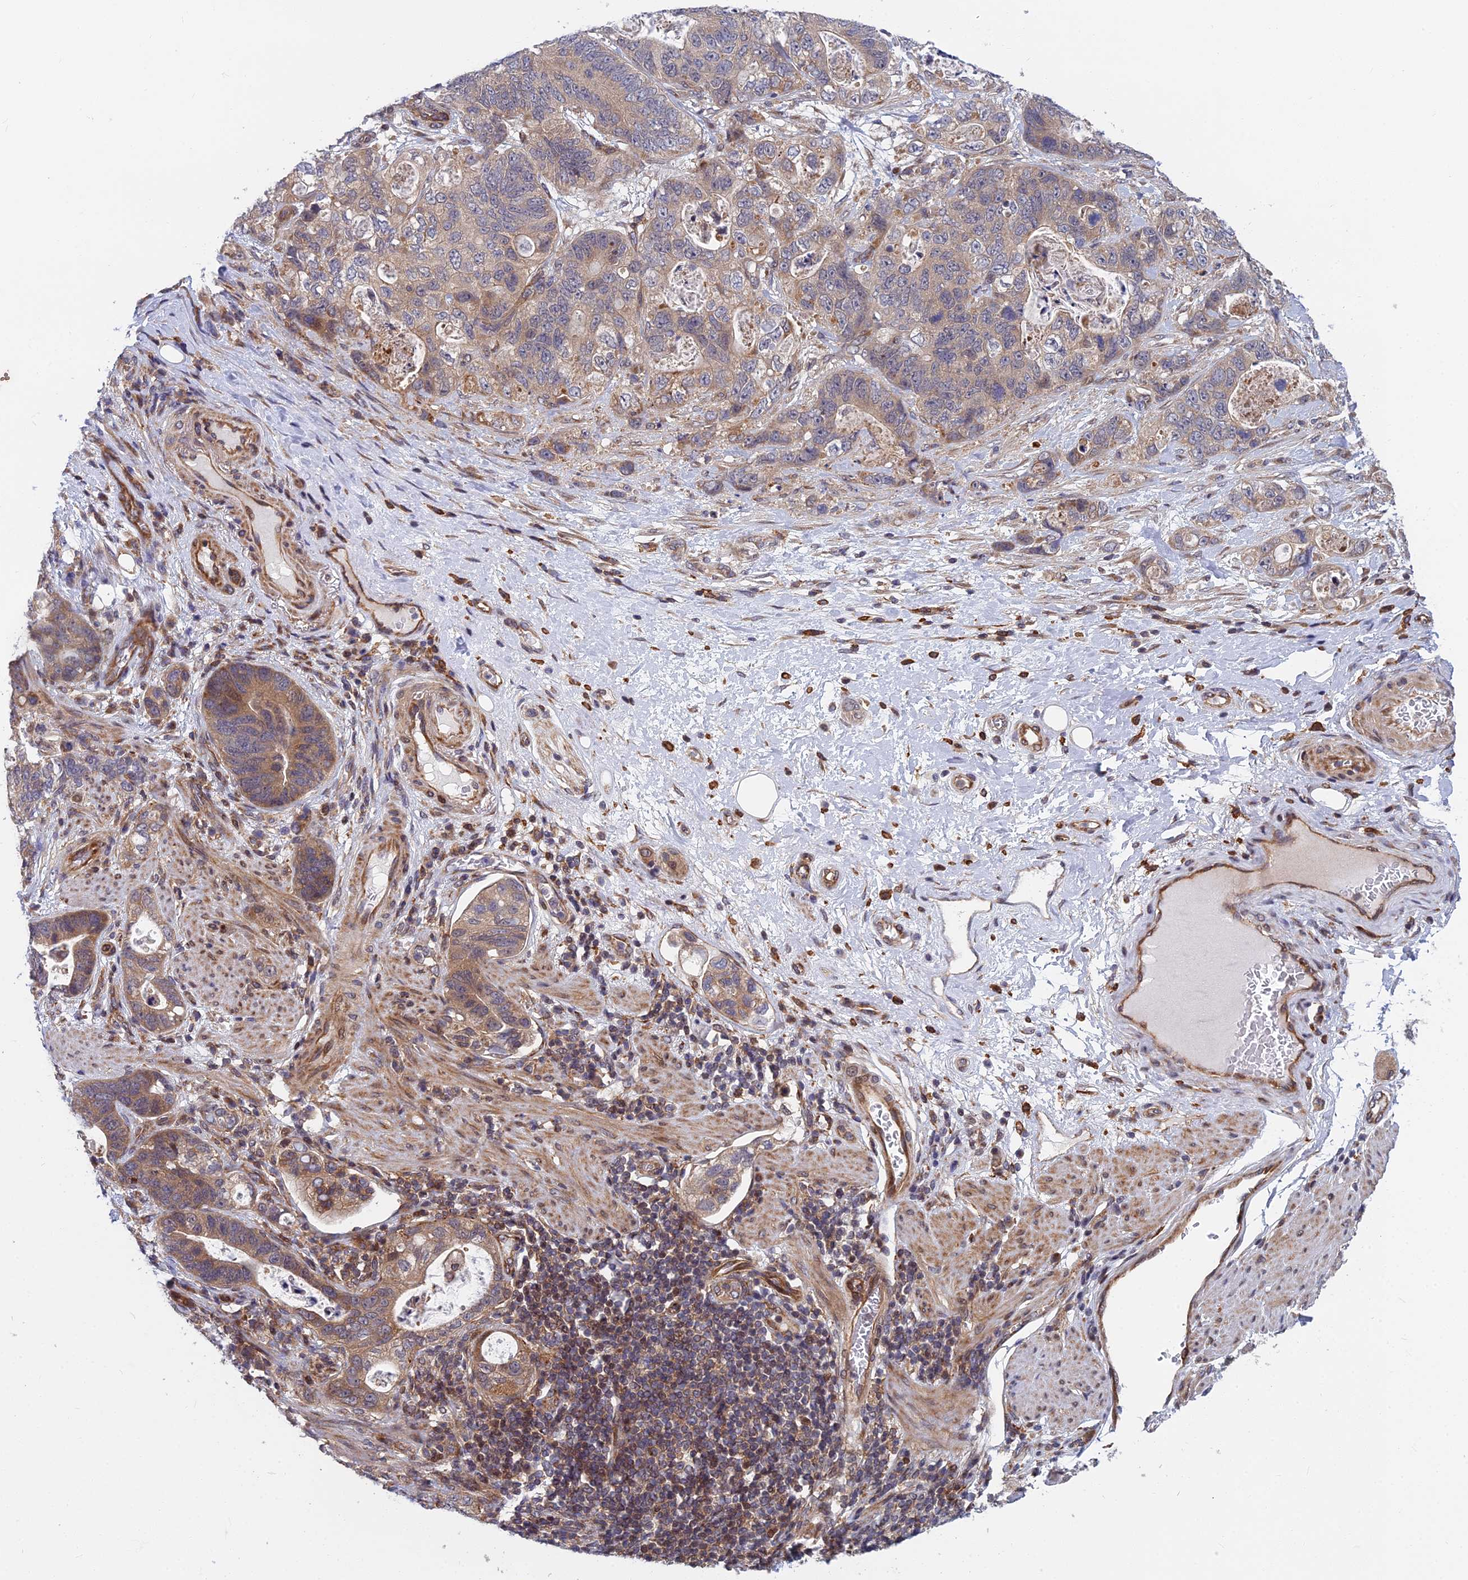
{"staining": {"intensity": "moderate", "quantity": "25%-75%", "location": "cytoplasmic/membranous"}, "tissue": "stomach cancer", "cell_type": "Tumor cells", "image_type": "cancer", "snomed": [{"axis": "morphology", "description": "Normal tissue, NOS"}, {"axis": "morphology", "description": "Adenocarcinoma, NOS"}, {"axis": "topography", "description": "Stomach"}], "caption": "Stomach cancer (adenocarcinoma) stained with DAB IHC exhibits medium levels of moderate cytoplasmic/membranous expression in about 25%-75% of tumor cells.", "gene": "COMMD2", "patient": {"sex": "female", "age": 89}}